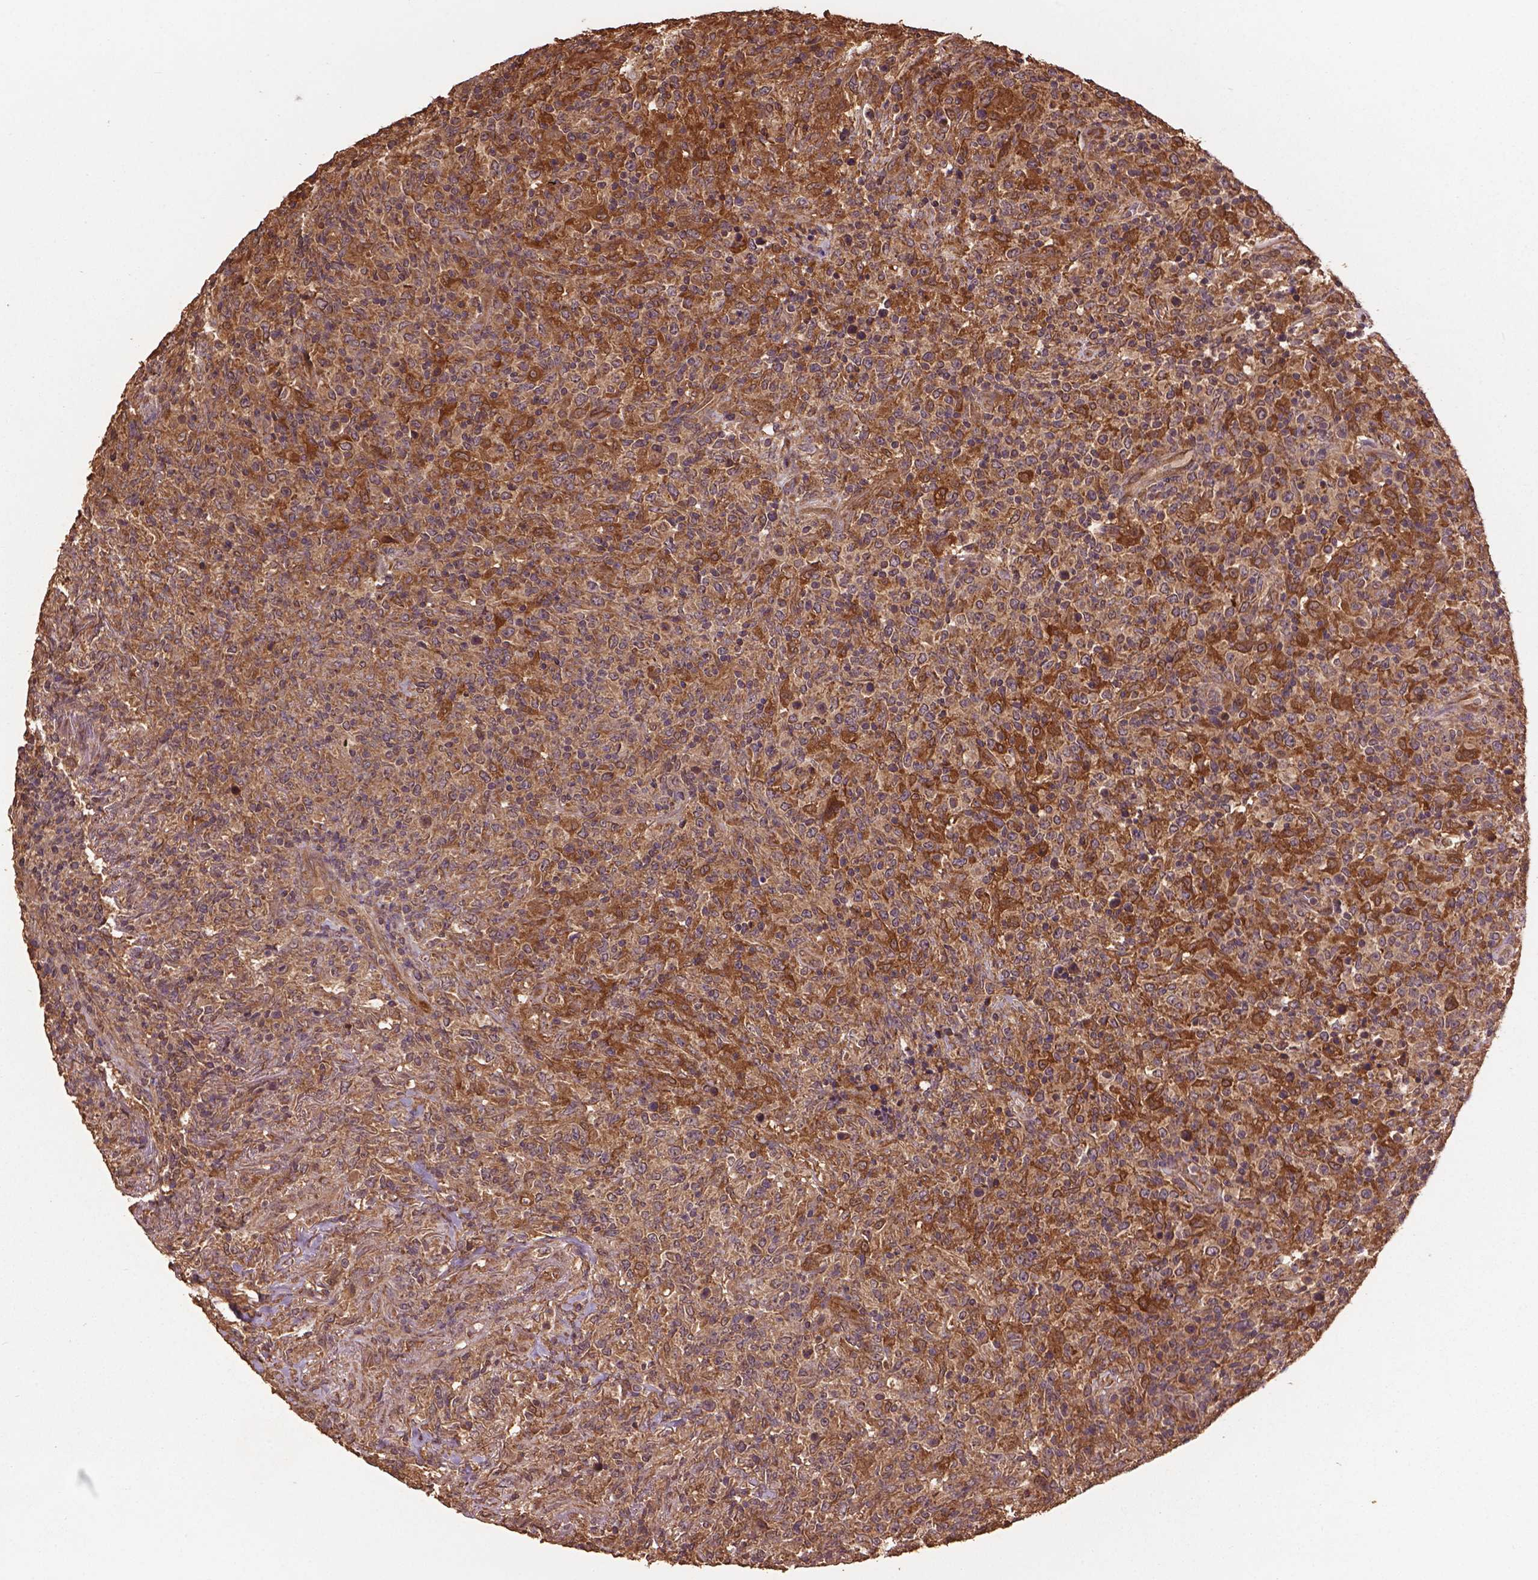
{"staining": {"intensity": "moderate", "quantity": ">75%", "location": "cytoplasmic/membranous"}, "tissue": "lymphoma", "cell_type": "Tumor cells", "image_type": "cancer", "snomed": [{"axis": "morphology", "description": "Malignant lymphoma, non-Hodgkin's type, High grade"}, {"axis": "topography", "description": "Lung"}], "caption": "Immunohistochemical staining of human high-grade malignant lymphoma, non-Hodgkin's type displays medium levels of moderate cytoplasmic/membranous expression in approximately >75% of tumor cells.", "gene": "BABAM1", "patient": {"sex": "male", "age": 79}}